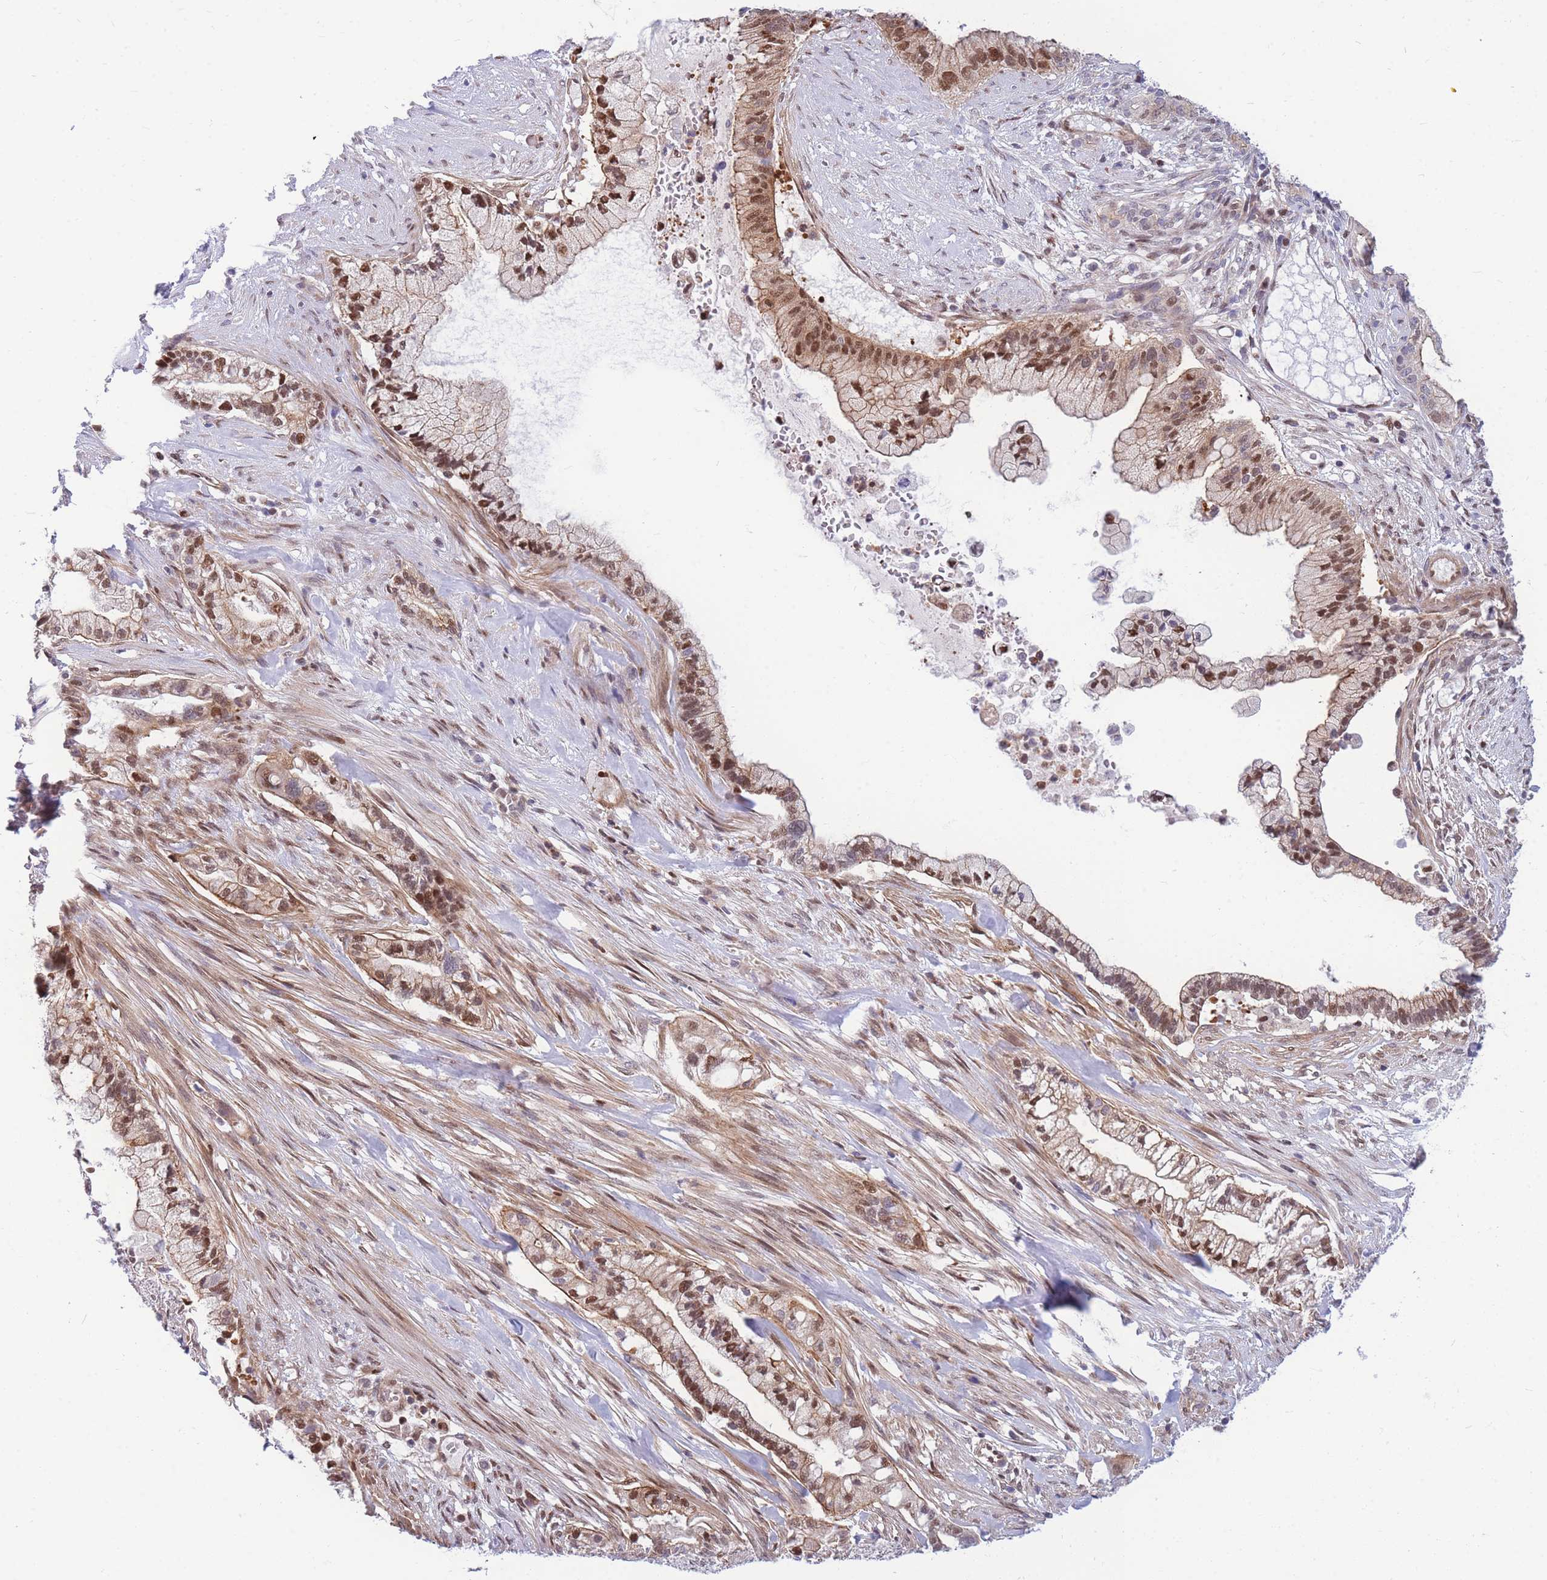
{"staining": {"intensity": "strong", "quantity": "25%-75%", "location": "nuclear"}, "tissue": "pancreatic cancer", "cell_type": "Tumor cells", "image_type": "cancer", "snomed": [{"axis": "morphology", "description": "Adenocarcinoma, NOS"}, {"axis": "topography", "description": "Pancreas"}], "caption": "There is high levels of strong nuclear positivity in tumor cells of pancreatic cancer, as demonstrated by immunohistochemical staining (brown color).", "gene": "CRACD", "patient": {"sex": "male", "age": 44}}